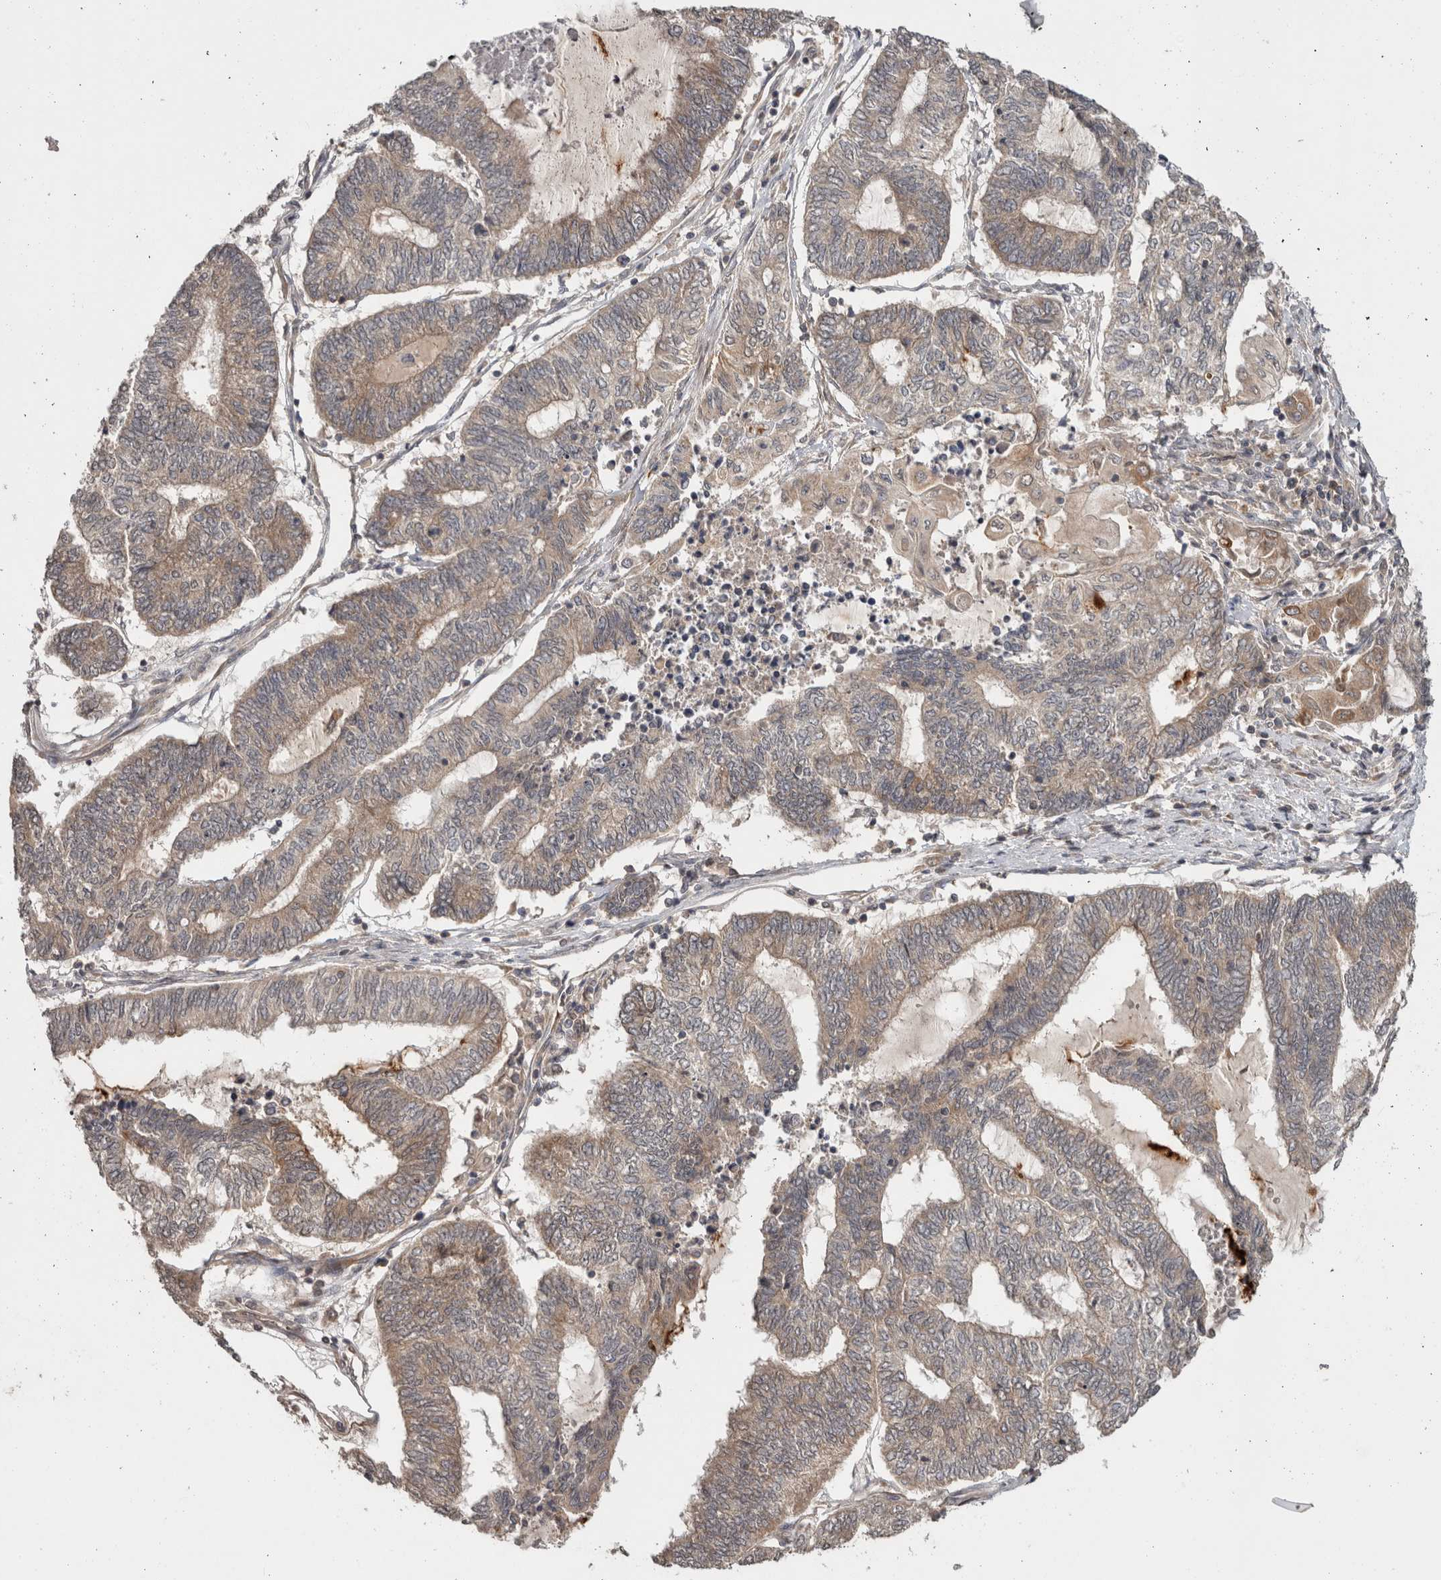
{"staining": {"intensity": "weak", "quantity": "<25%", "location": "cytoplasmic/membranous"}, "tissue": "endometrial cancer", "cell_type": "Tumor cells", "image_type": "cancer", "snomed": [{"axis": "morphology", "description": "Adenocarcinoma, NOS"}, {"axis": "topography", "description": "Uterus"}, {"axis": "topography", "description": "Endometrium"}], "caption": "This is an IHC micrograph of human endometrial cancer. There is no staining in tumor cells.", "gene": "HMOX2", "patient": {"sex": "female", "age": 70}}